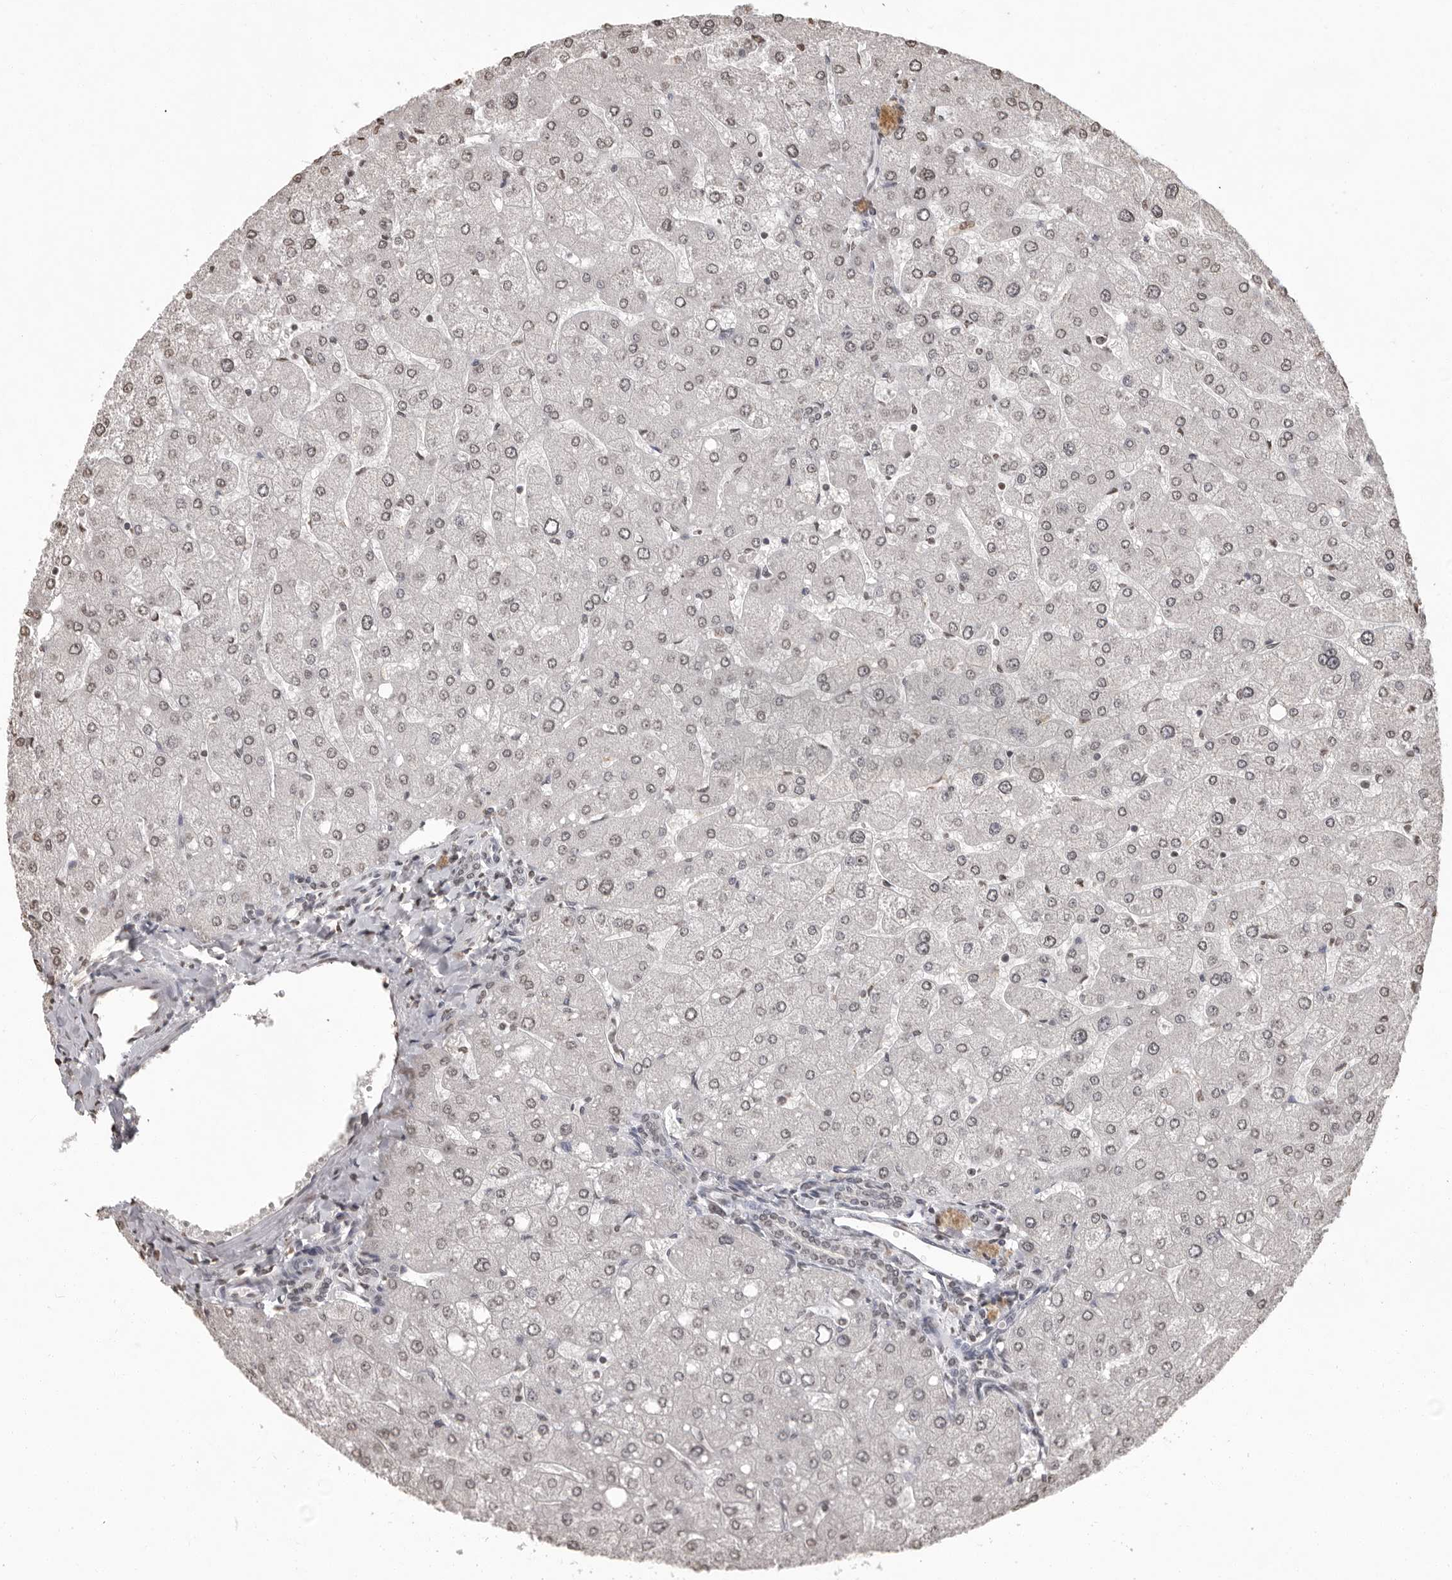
{"staining": {"intensity": "negative", "quantity": "none", "location": "none"}, "tissue": "liver", "cell_type": "Cholangiocytes", "image_type": "normal", "snomed": [{"axis": "morphology", "description": "Normal tissue, NOS"}, {"axis": "topography", "description": "Liver"}], "caption": "Normal liver was stained to show a protein in brown. There is no significant positivity in cholangiocytes. Brightfield microscopy of immunohistochemistry stained with DAB (brown) and hematoxylin (blue), captured at high magnification.", "gene": "WDR45", "patient": {"sex": "male", "age": 55}}